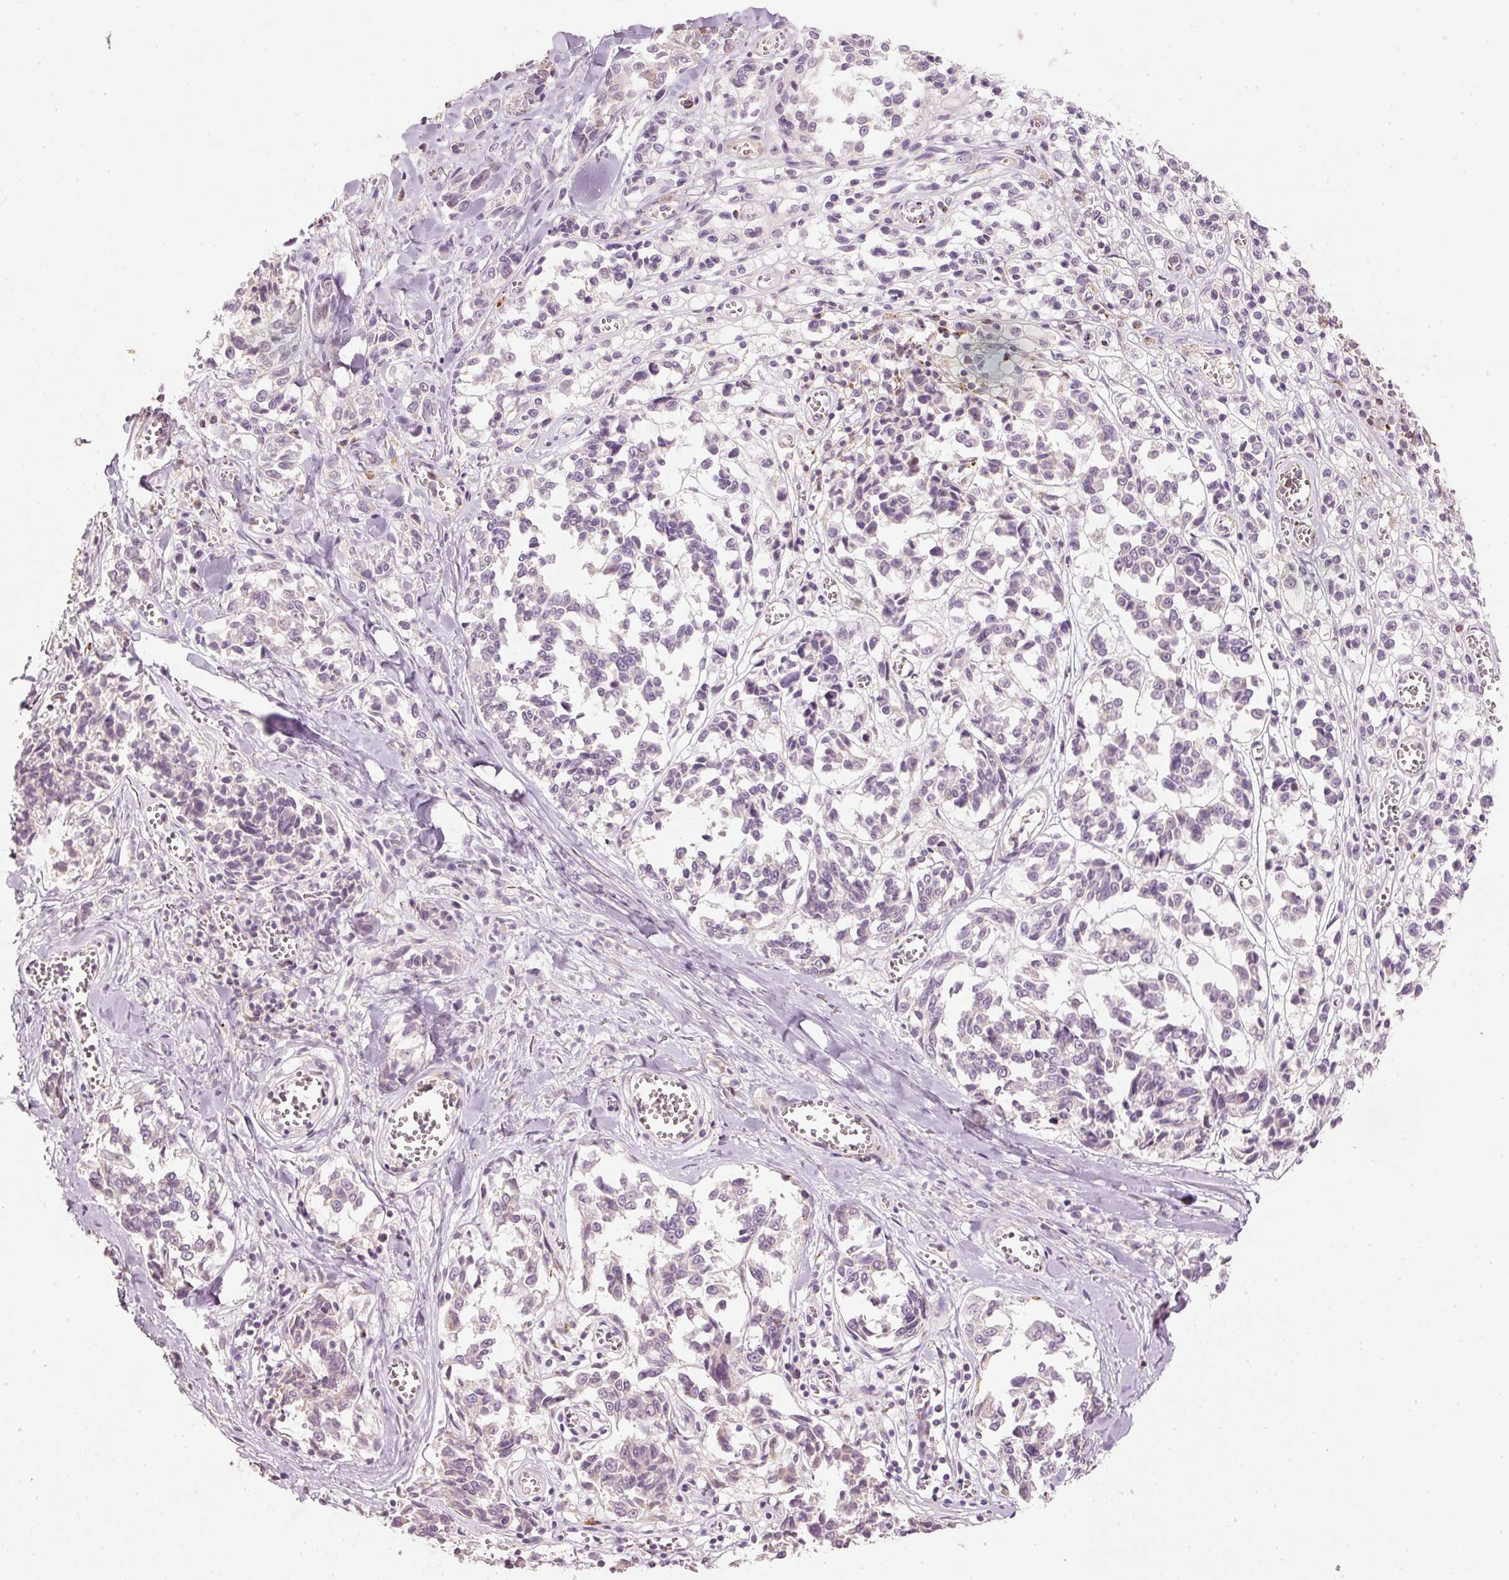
{"staining": {"intensity": "moderate", "quantity": "<25%", "location": "nuclear"}, "tissue": "melanoma", "cell_type": "Tumor cells", "image_type": "cancer", "snomed": [{"axis": "morphology", "description": "Malignant melanoma, NOS"}, {"axis": "topography", "description": "Skin"}], "caption": "Human melanoma stained with a protein marker demonstrates moderate staining in tumor cells.", "gene": "TREX2", "patient": {"sex": "female", "age": 64}}